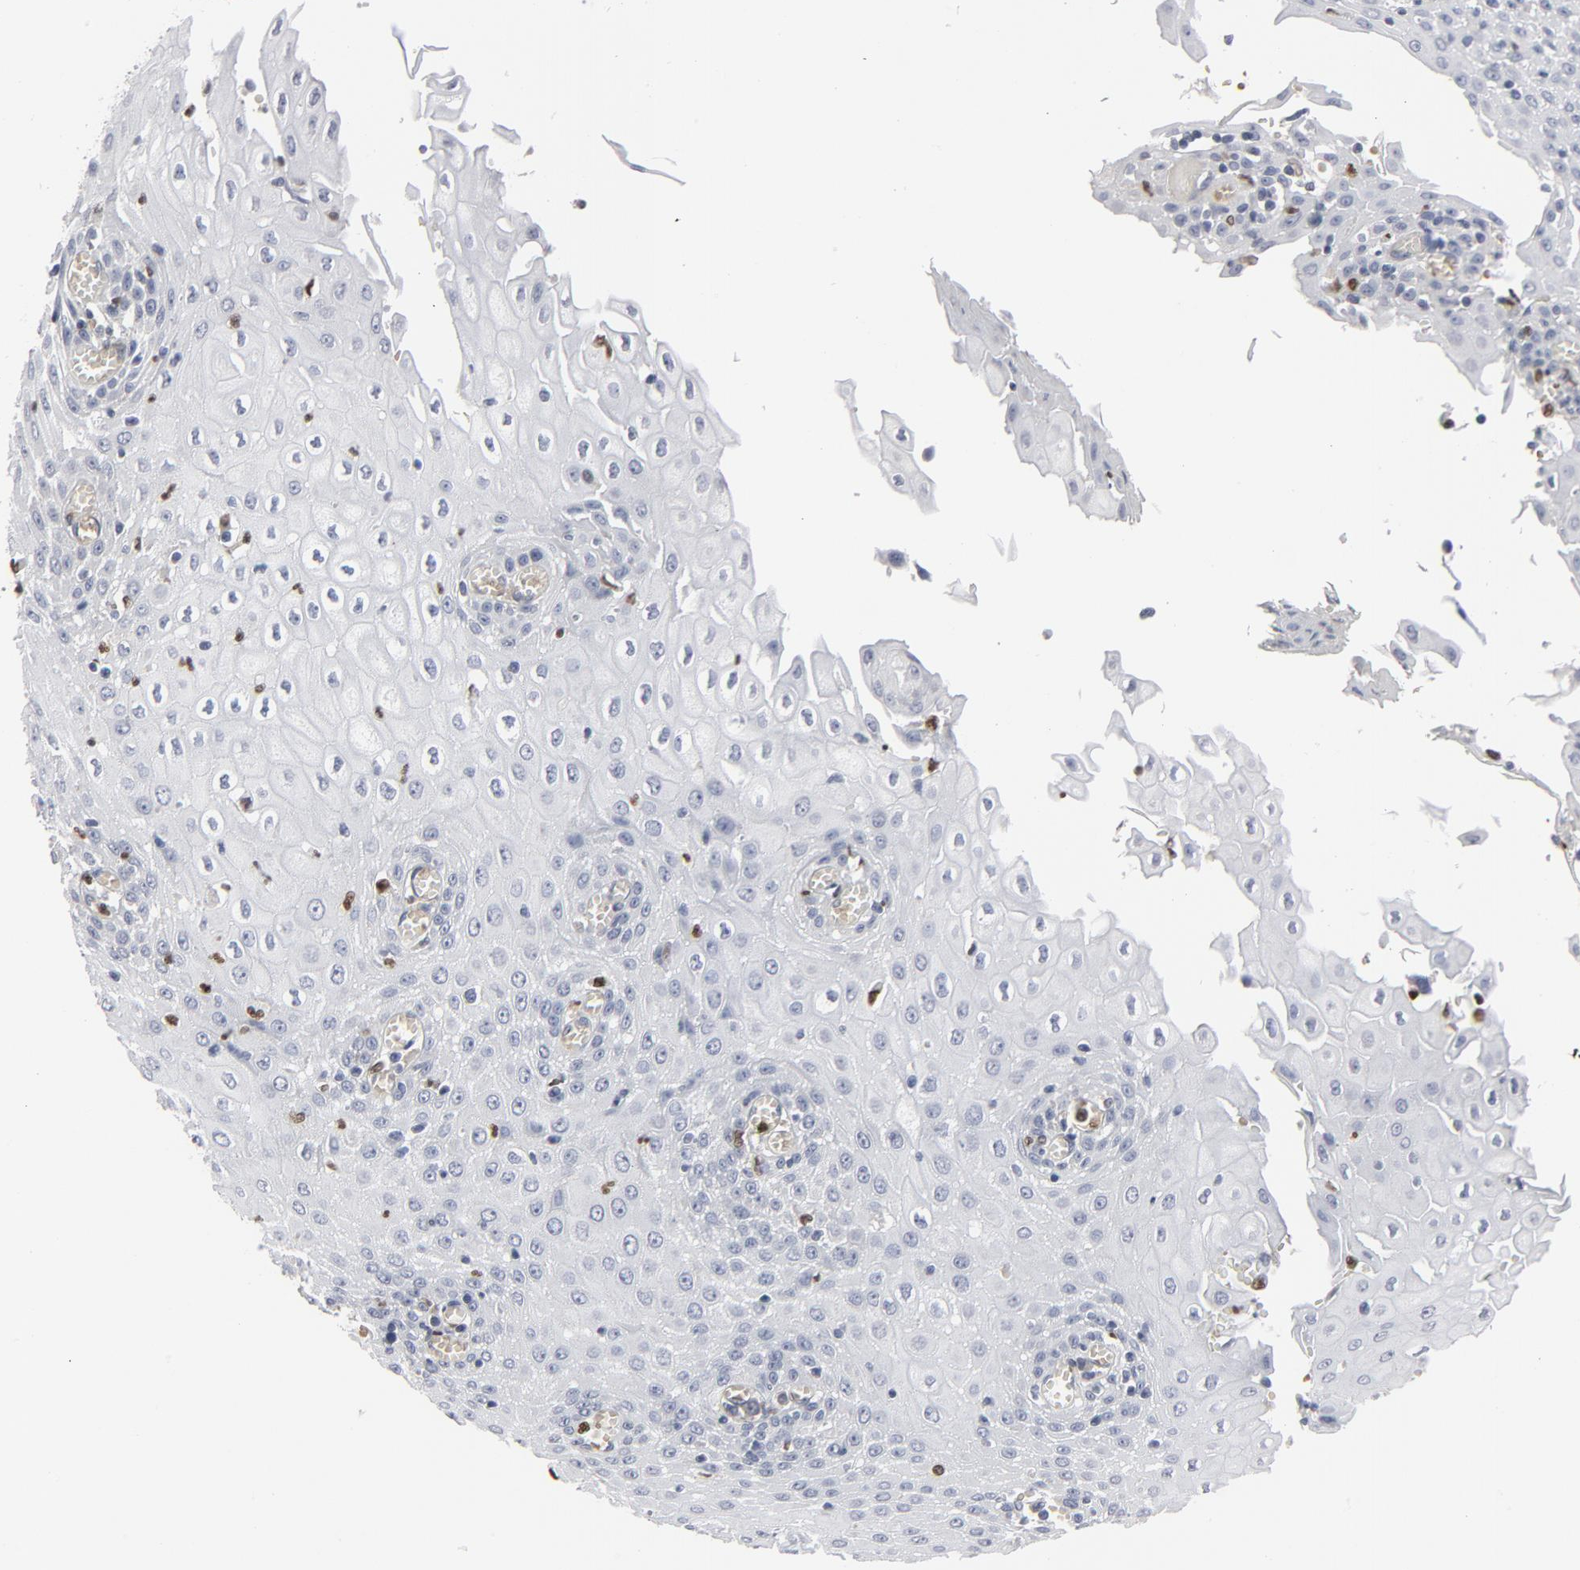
{"staining": {"intensity": "negative", "quantity": "none", "location": "none"}, "tissue": "esophagus", "cell_type": "Squamous epithelial cells", "image_type": "normal", "snomed": [{"axis": "morphology", "description": "Normal tissue, NOS"}, {"axis": "morphology", "description": "Squamous cell carcinoma, NOS"}, {"axis": "topography", "description": "Esophagus"}], "caption": "Immunohistochemical staining of normal human esophagus shows no significant expression in squamous epithelial cells. (DAB immunohistochemistry (IHC), high magnification).", "gene": "SPI1", "patient": {"sex": "male", "age": 65}}